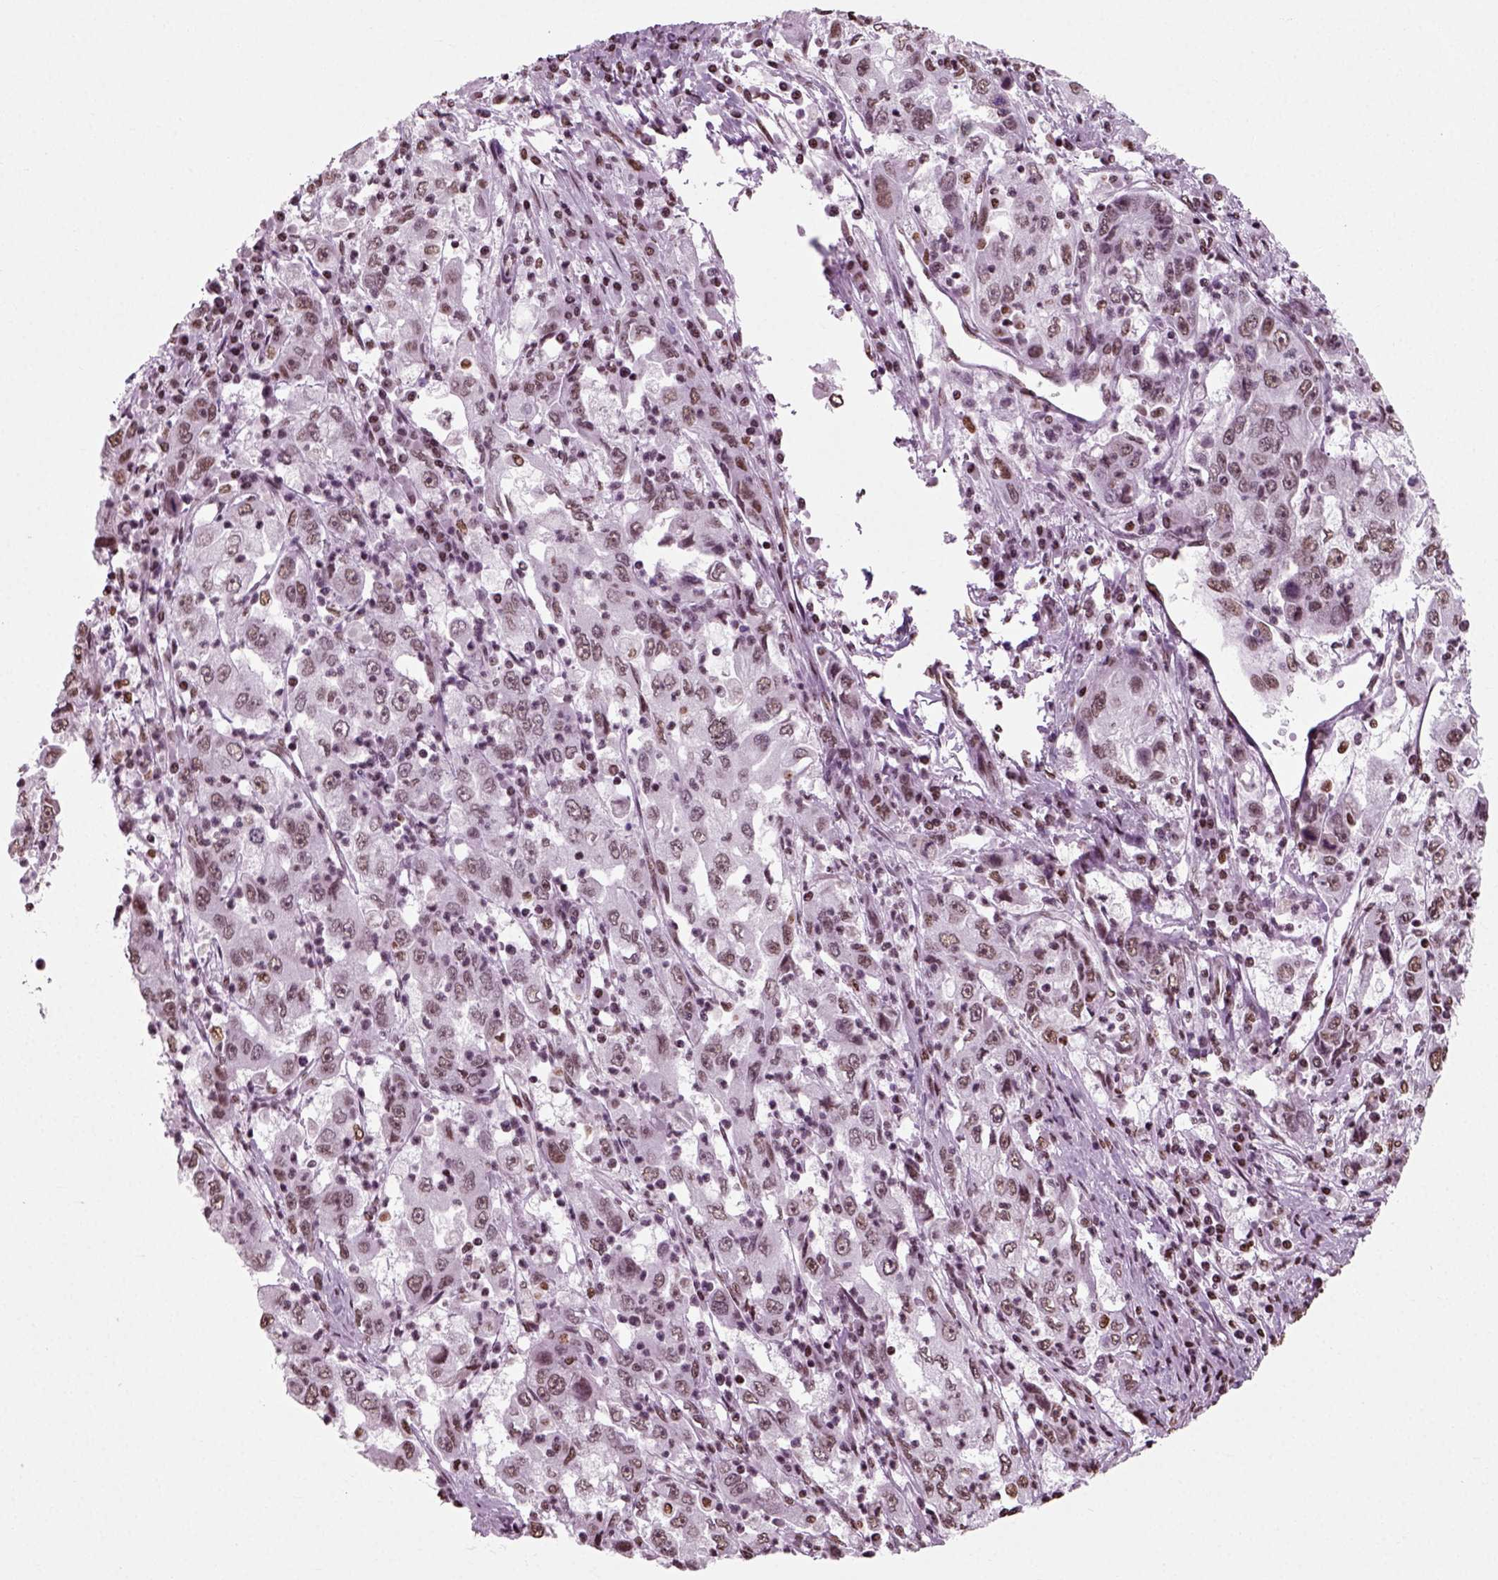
{"staining": {"intensity": "weak", "quantity": "25%-75%", "location": "nuclear"}, "tissue": "cervical cancer", "cell_type": "Tumor cells", "image_type": "cancer", "snomed": [{"axis": "morphology", "description": "Squamous cell carcinoma, NOS"}, {"axis": "topography", "description": "Cervix"}], "caption": "This is an image of immunohistochemistry (IHC) staining of cervical cancer, which shows weak positivity in the nuclear of tumor cells.", "gene": "POLR1H", "patient": {"sex": "female", "age": 36}}